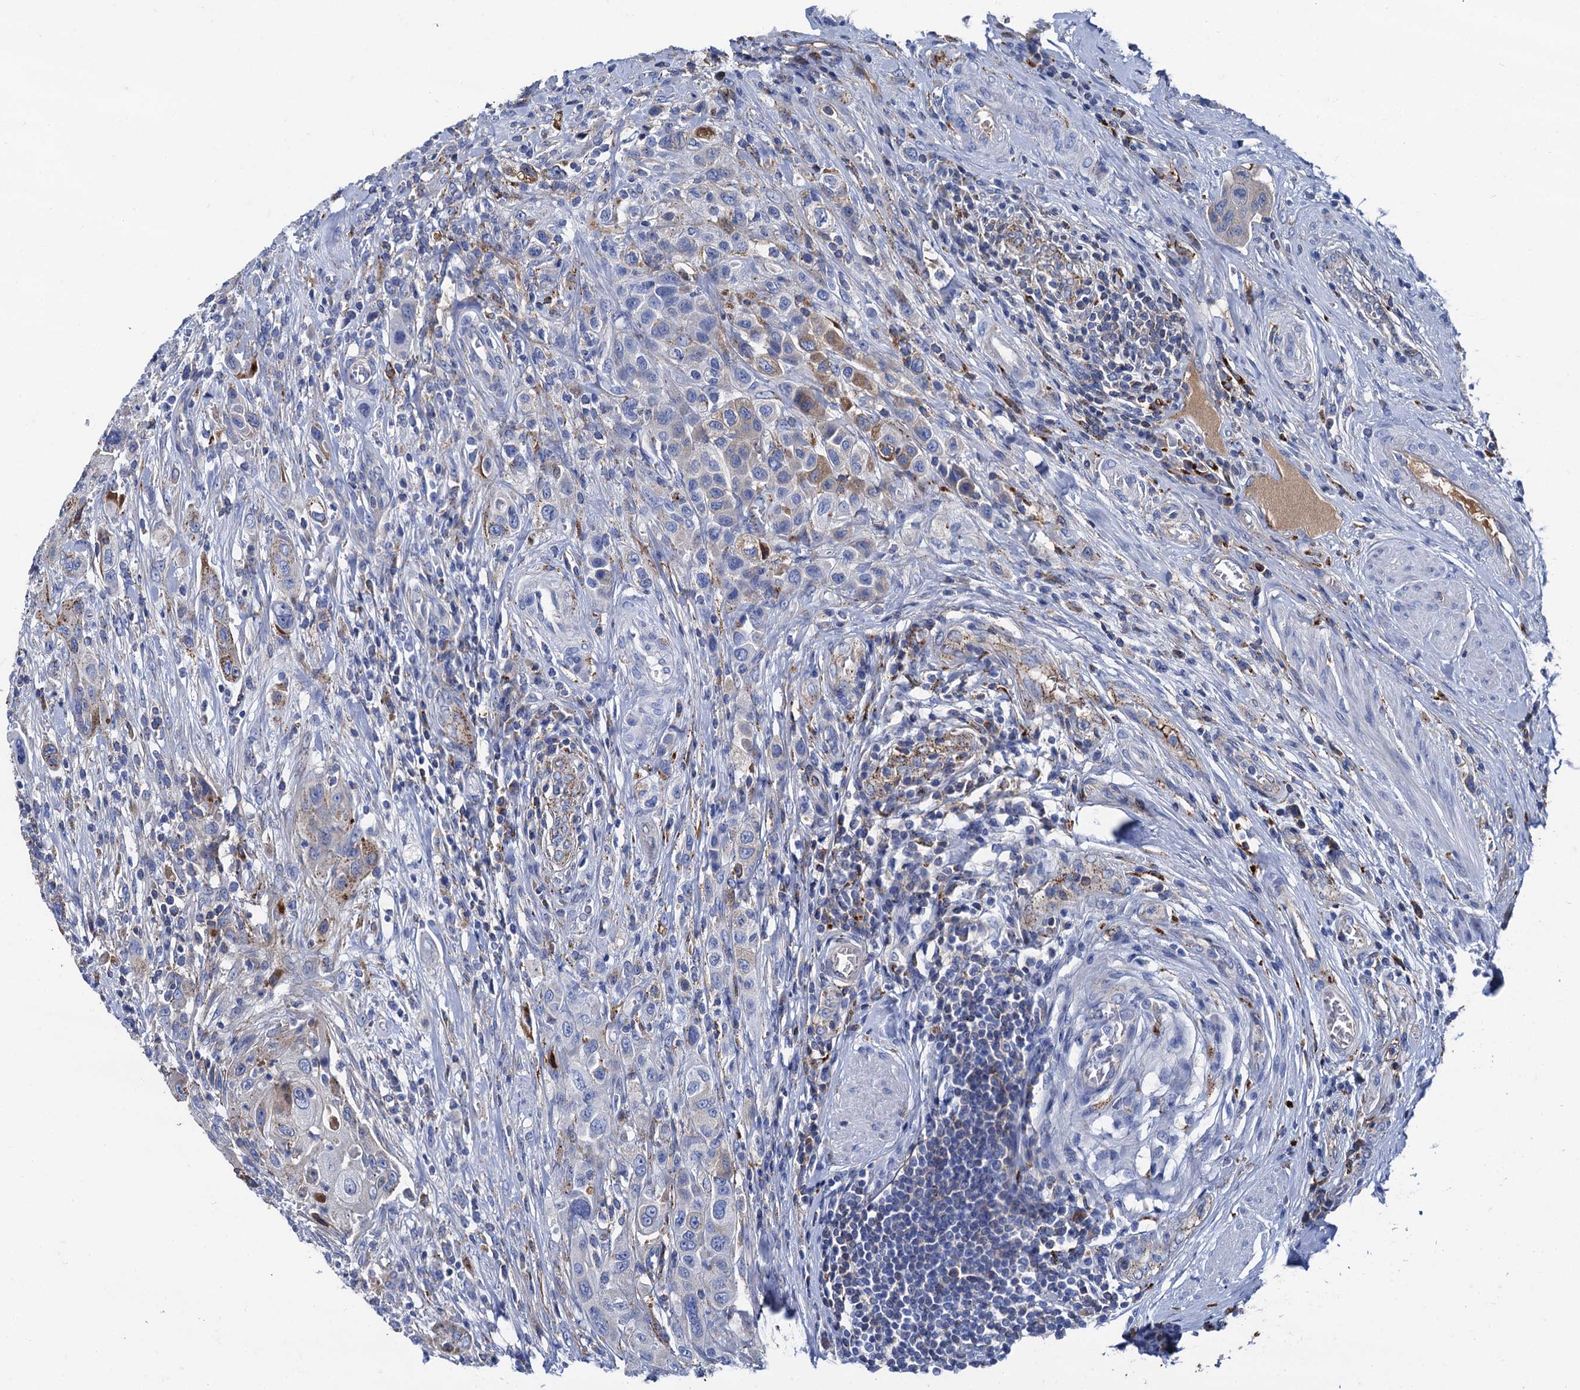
{"staining": {"intensity": "moderate", "quantity": "<25%", "location": "cytoplasmic/membranous"}, "tissue": "urothelial cancer", "cell_type": "Tumor cells", "image_type": "cancer", "snomed": [{"axis": "morphology", "description": "Urothelial carcinoma, High grade"}, {"axis": "topography", "description": "Urinary bladder"}], "caption": "IHC staining of urothelial cancer, which reveals low levels of moderate cytoplasmic/membranous staining in about <25% of tumor cells indicating moderate cytoplasmic/membranous protein expression. The staining was performed using DAB (brown) for protein detection and nuclei were counterstained in hematoxylin (blue).", "gene": "APOD", "patient": {"sex": "male", "age": 50}}